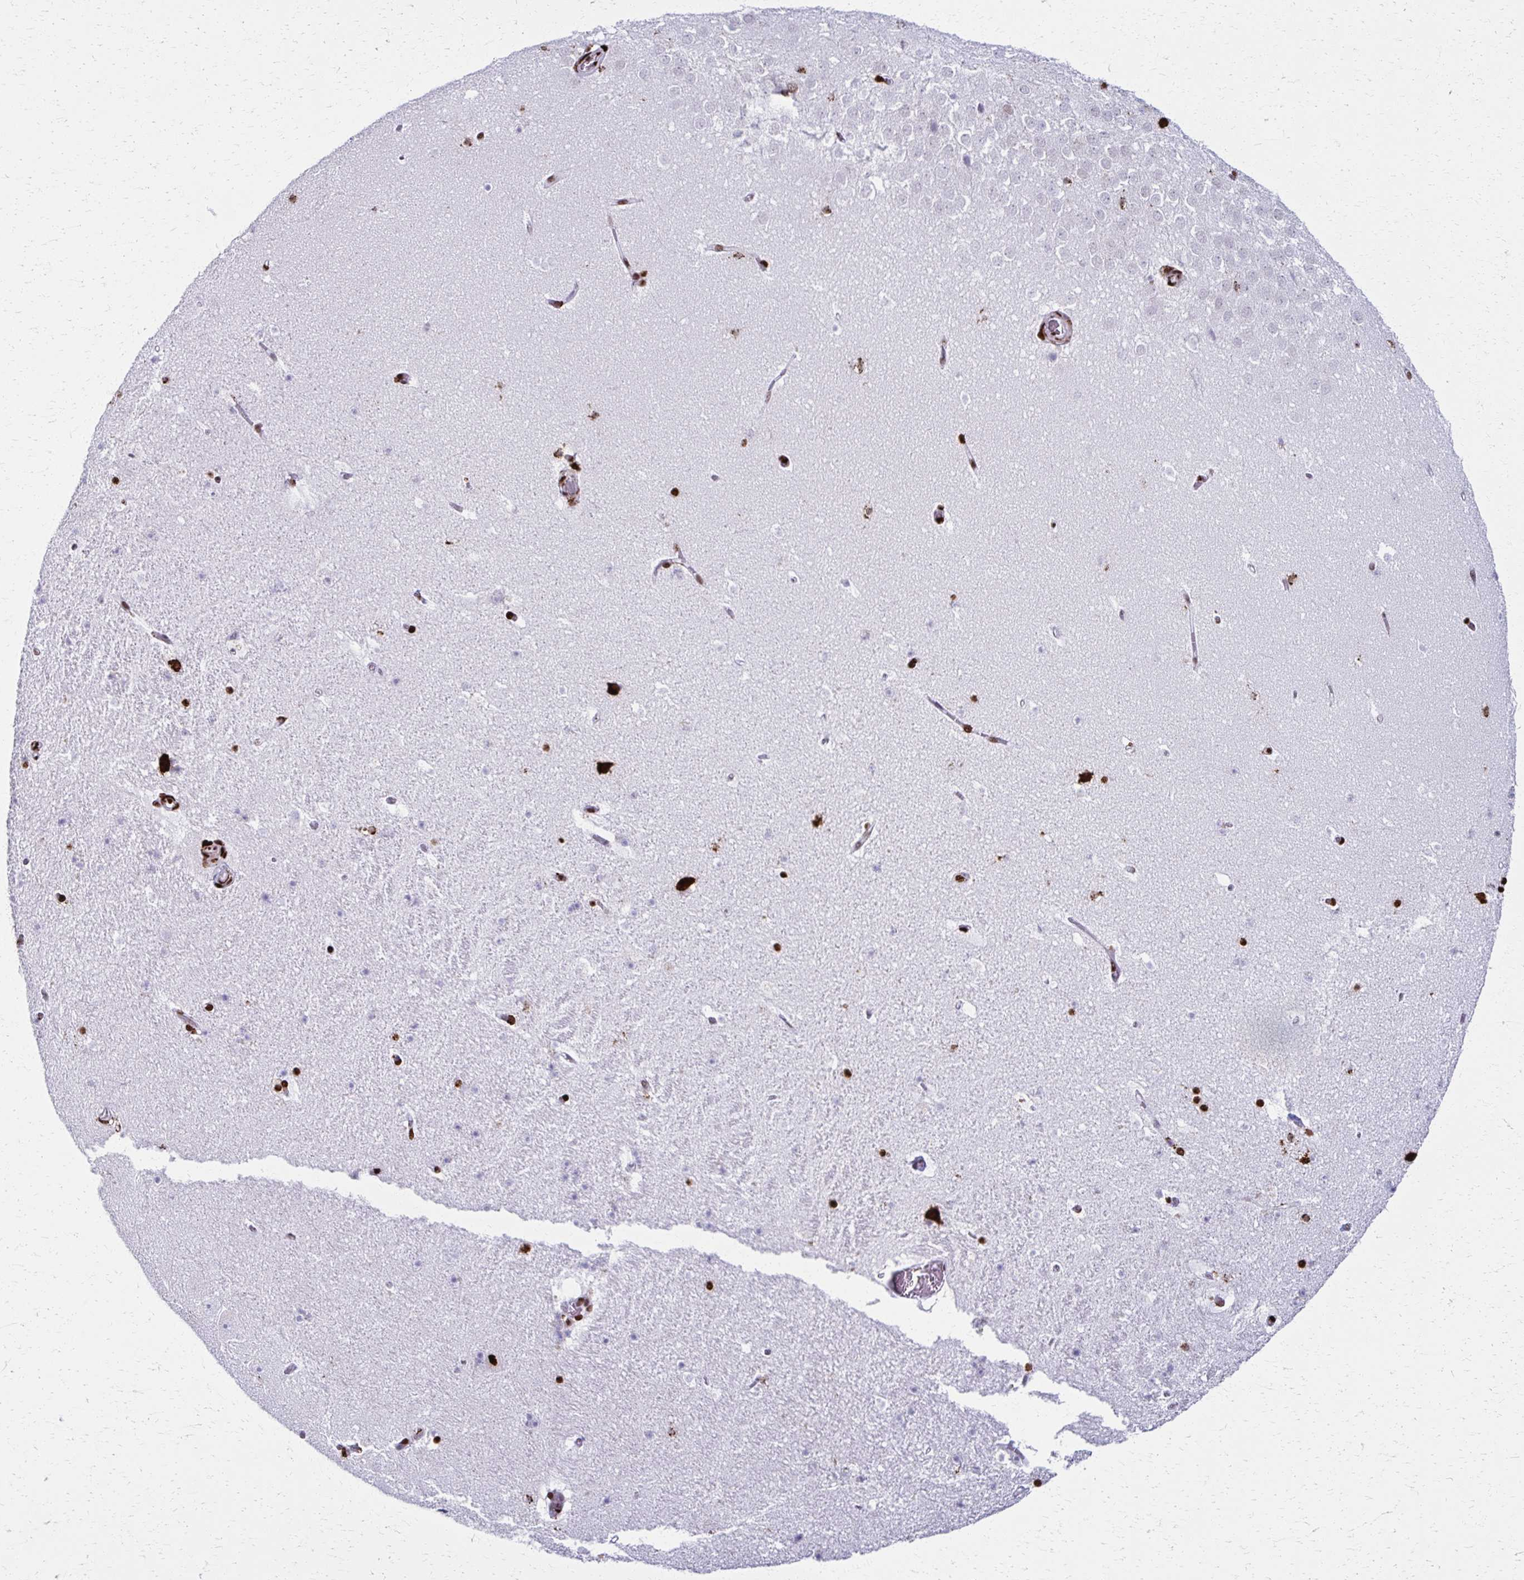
{"staining": {"intensity": "strong", "quantity": "<25%", "location": "nuclear"}, "tissue": "hippocampus", "cell_type": "Glial cells", "image_type": "normal", "snomed": [{"axis": "morphology", "description": "Normal tissue, NOS"}, {"axis": "topography", "description": "Hippocampus"}], "caption": "Immunohistochemistry (IHC) photomicrograph of benign hippocampus: hippocampus stained using IHC reveals medium levels of strong protein expression localized specifically in the nuclear of glial cells, appearing as a nuclear brown color.", "gene": "NONO", "patient": {"sex": "female", "age": 42}}